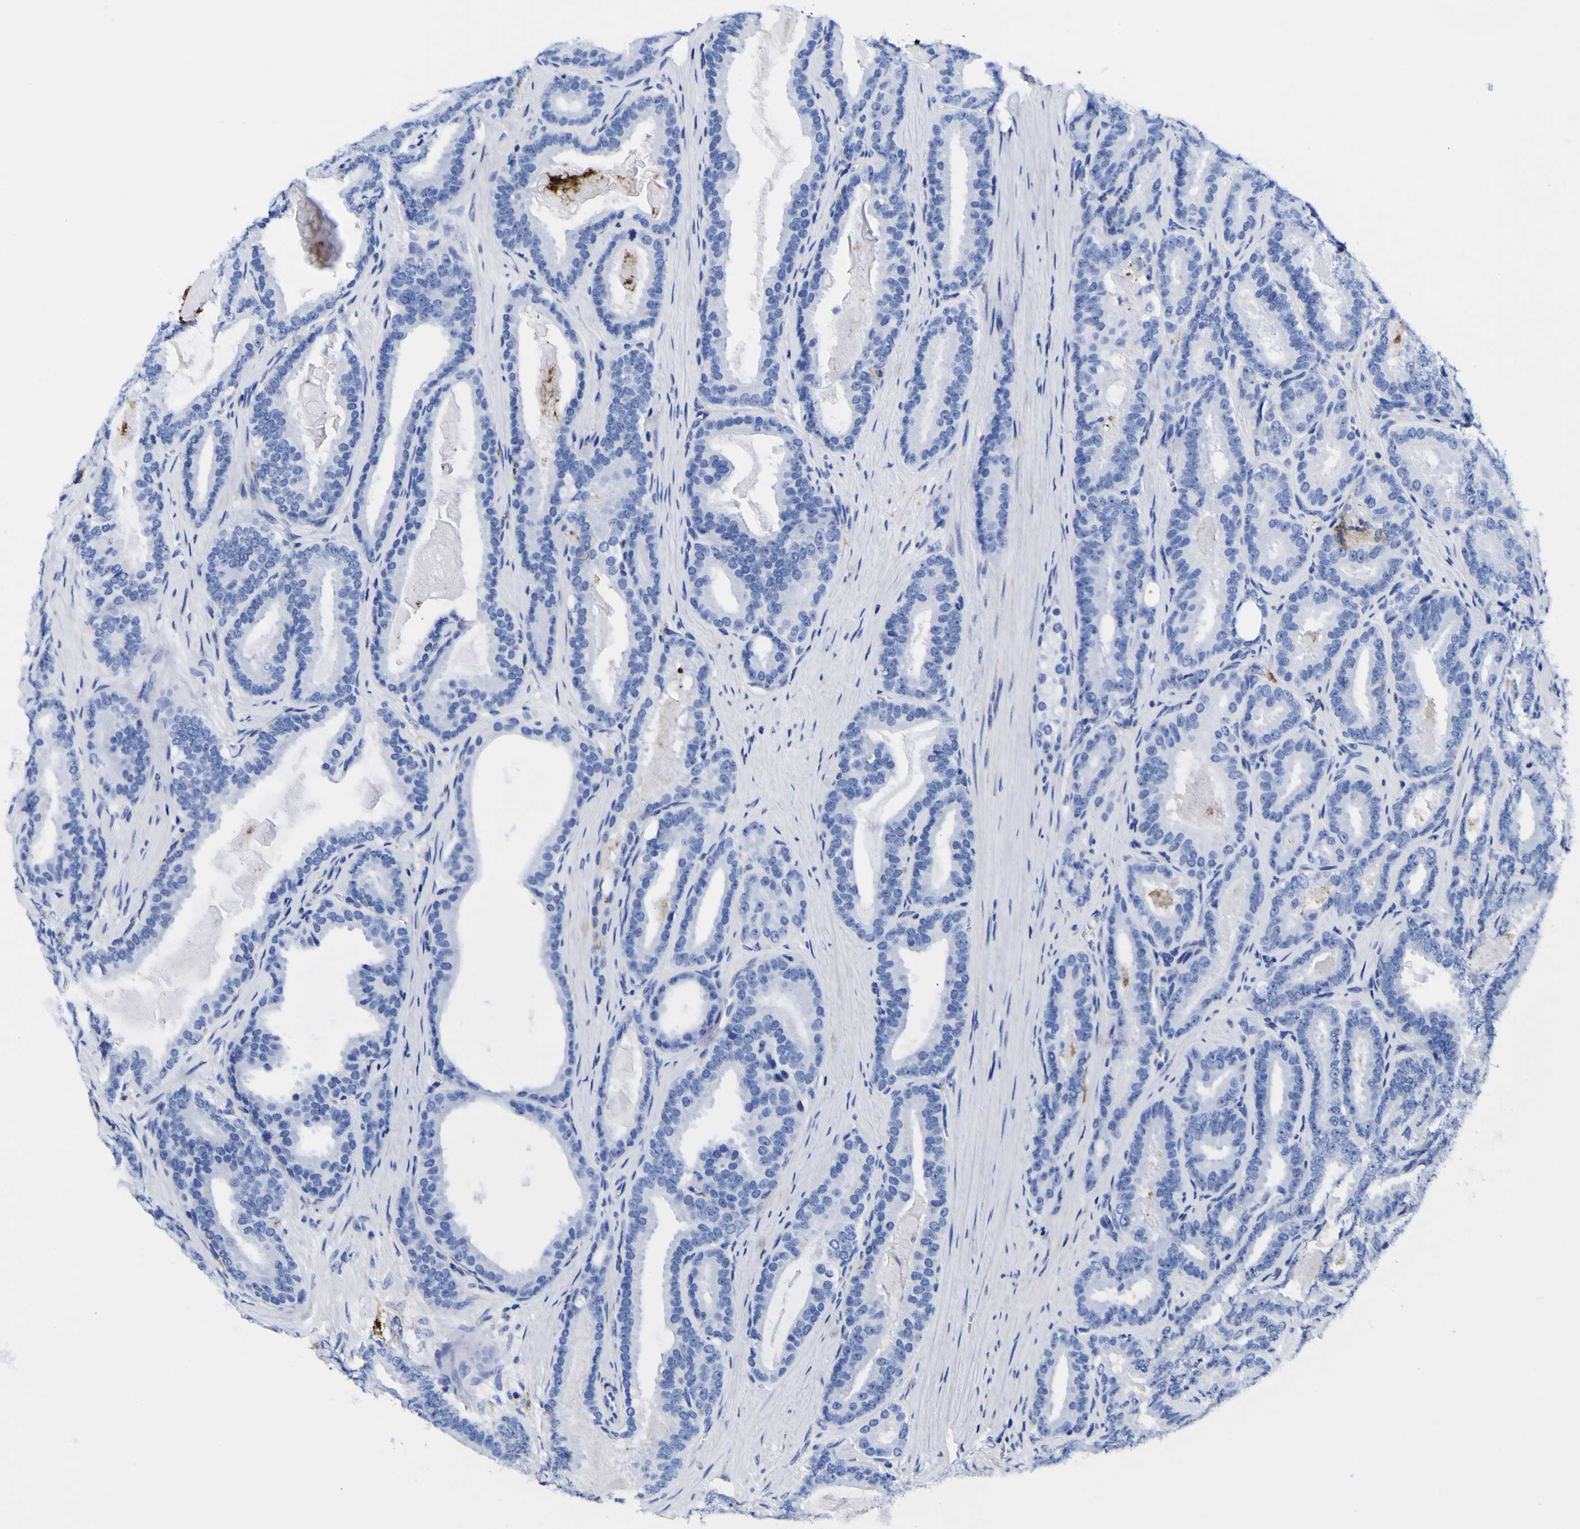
{"staining": {"intensity": "negative", "quantity": "none", "location": "none"}, "tissue": "prostate cancer", "cell_type": "Tumor cells", "image_type": "cancer", "snomed": [{"axis": "morphology", "description": "Adenocarcinoma, High grade"}, {"axis": "topography", "description": "Prostate"}], "caption": "This is a micrograph of immunohistochemistry (IHC) staining of prostate cancer, which shows no staining in tumor cells.", "gene": "HLA-DQA1", "patient": {"sex": "male", "age": 60}}